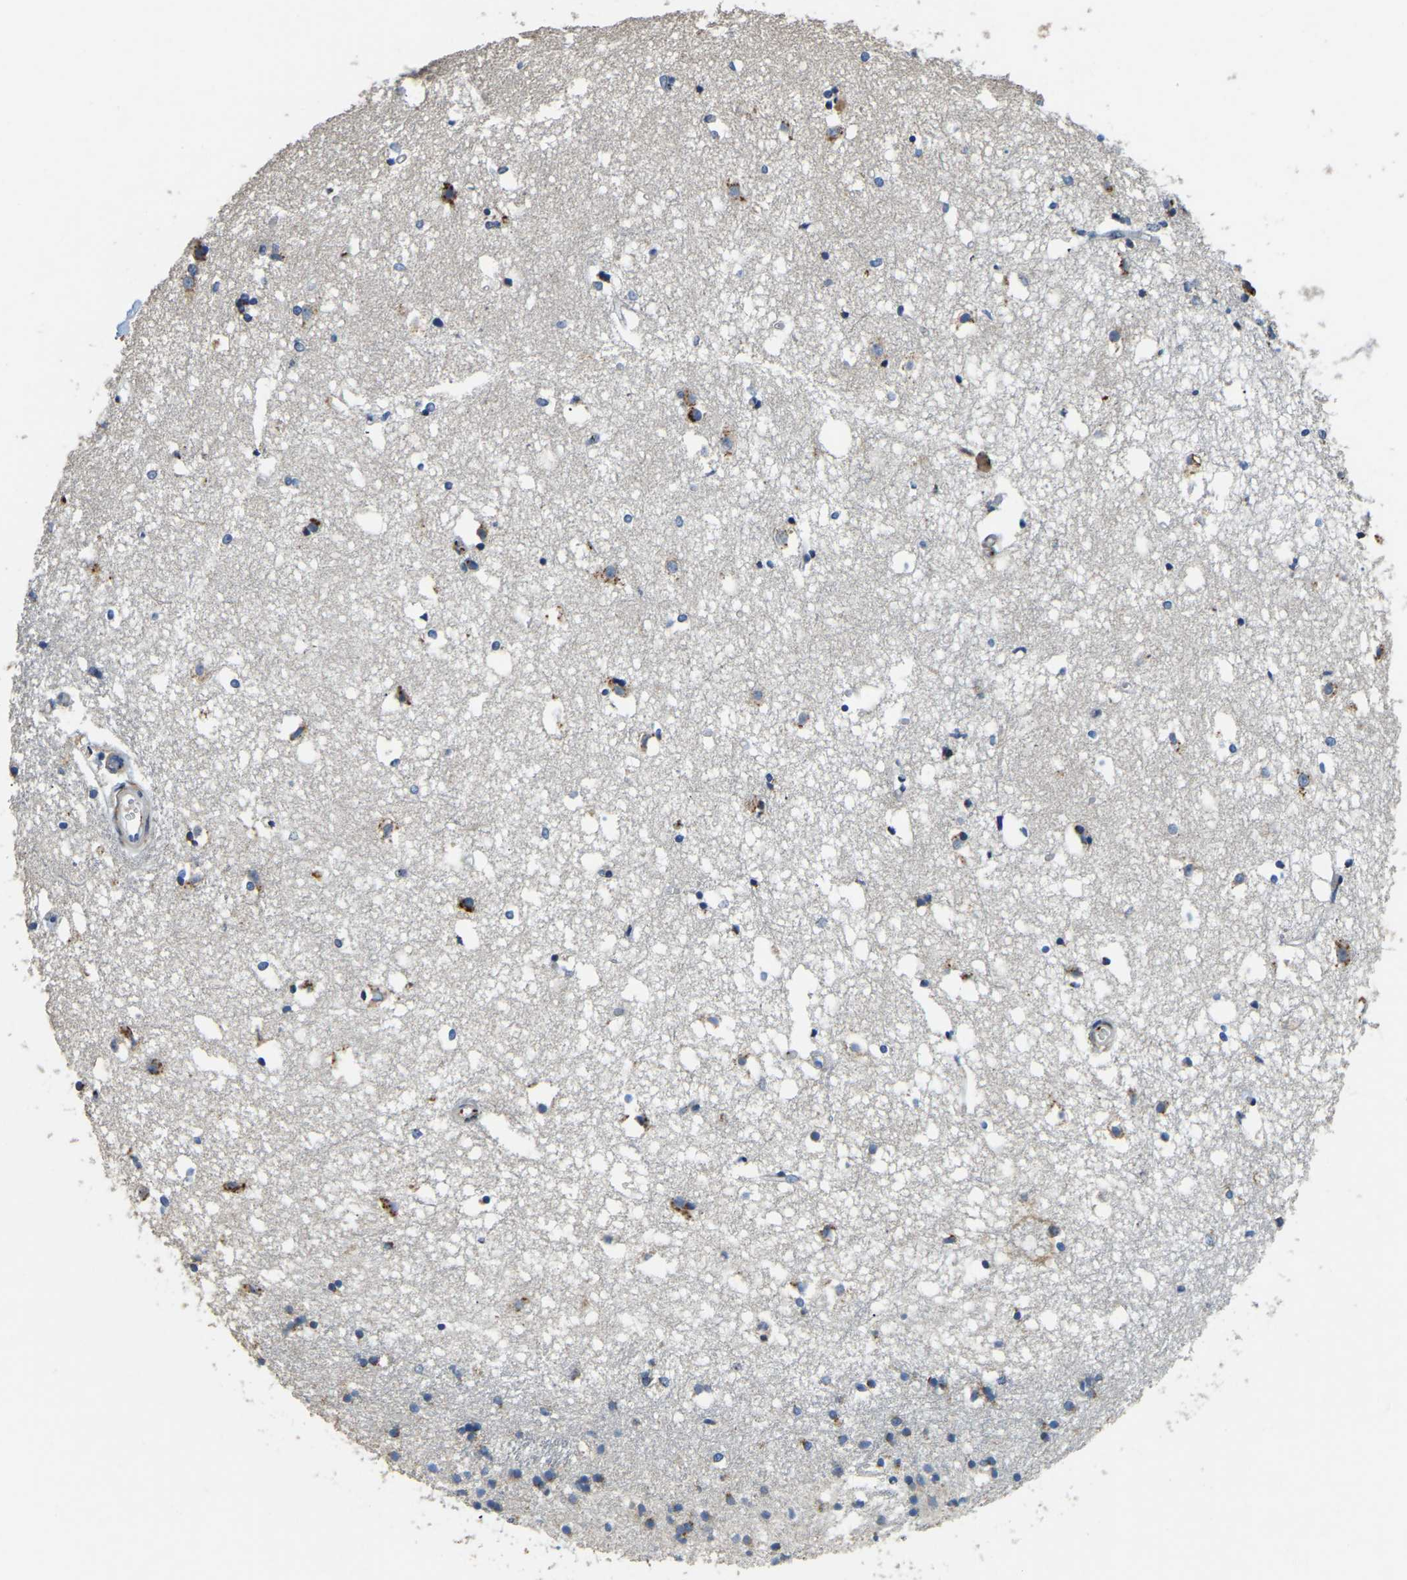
{"staining": {"intensity": "moderate", "quantity": "<25%", "location": "cytoplasmic/membranous"}, "tissue": "caudate", "cell_type": "Glial cells", "image_type": "normal", "snomed": [{"axis": "morphology", "description": "Normal tissue, NOS"}, {"axis": "topography", "description": "Lateral ventricle wall"}], "caption": "A micrograph of caudate stained for a protein demonstrates moderate cytoplasmic/membranous brown staining in glial cells. The staining was performed using DAB (3,3'-diaminobenzidine), with brown indicating positive protein expression. Nuclei are stained blue with hematoxylin.", "gene": "FAM174A", "patient": {"sex": "male", "age": 45}}